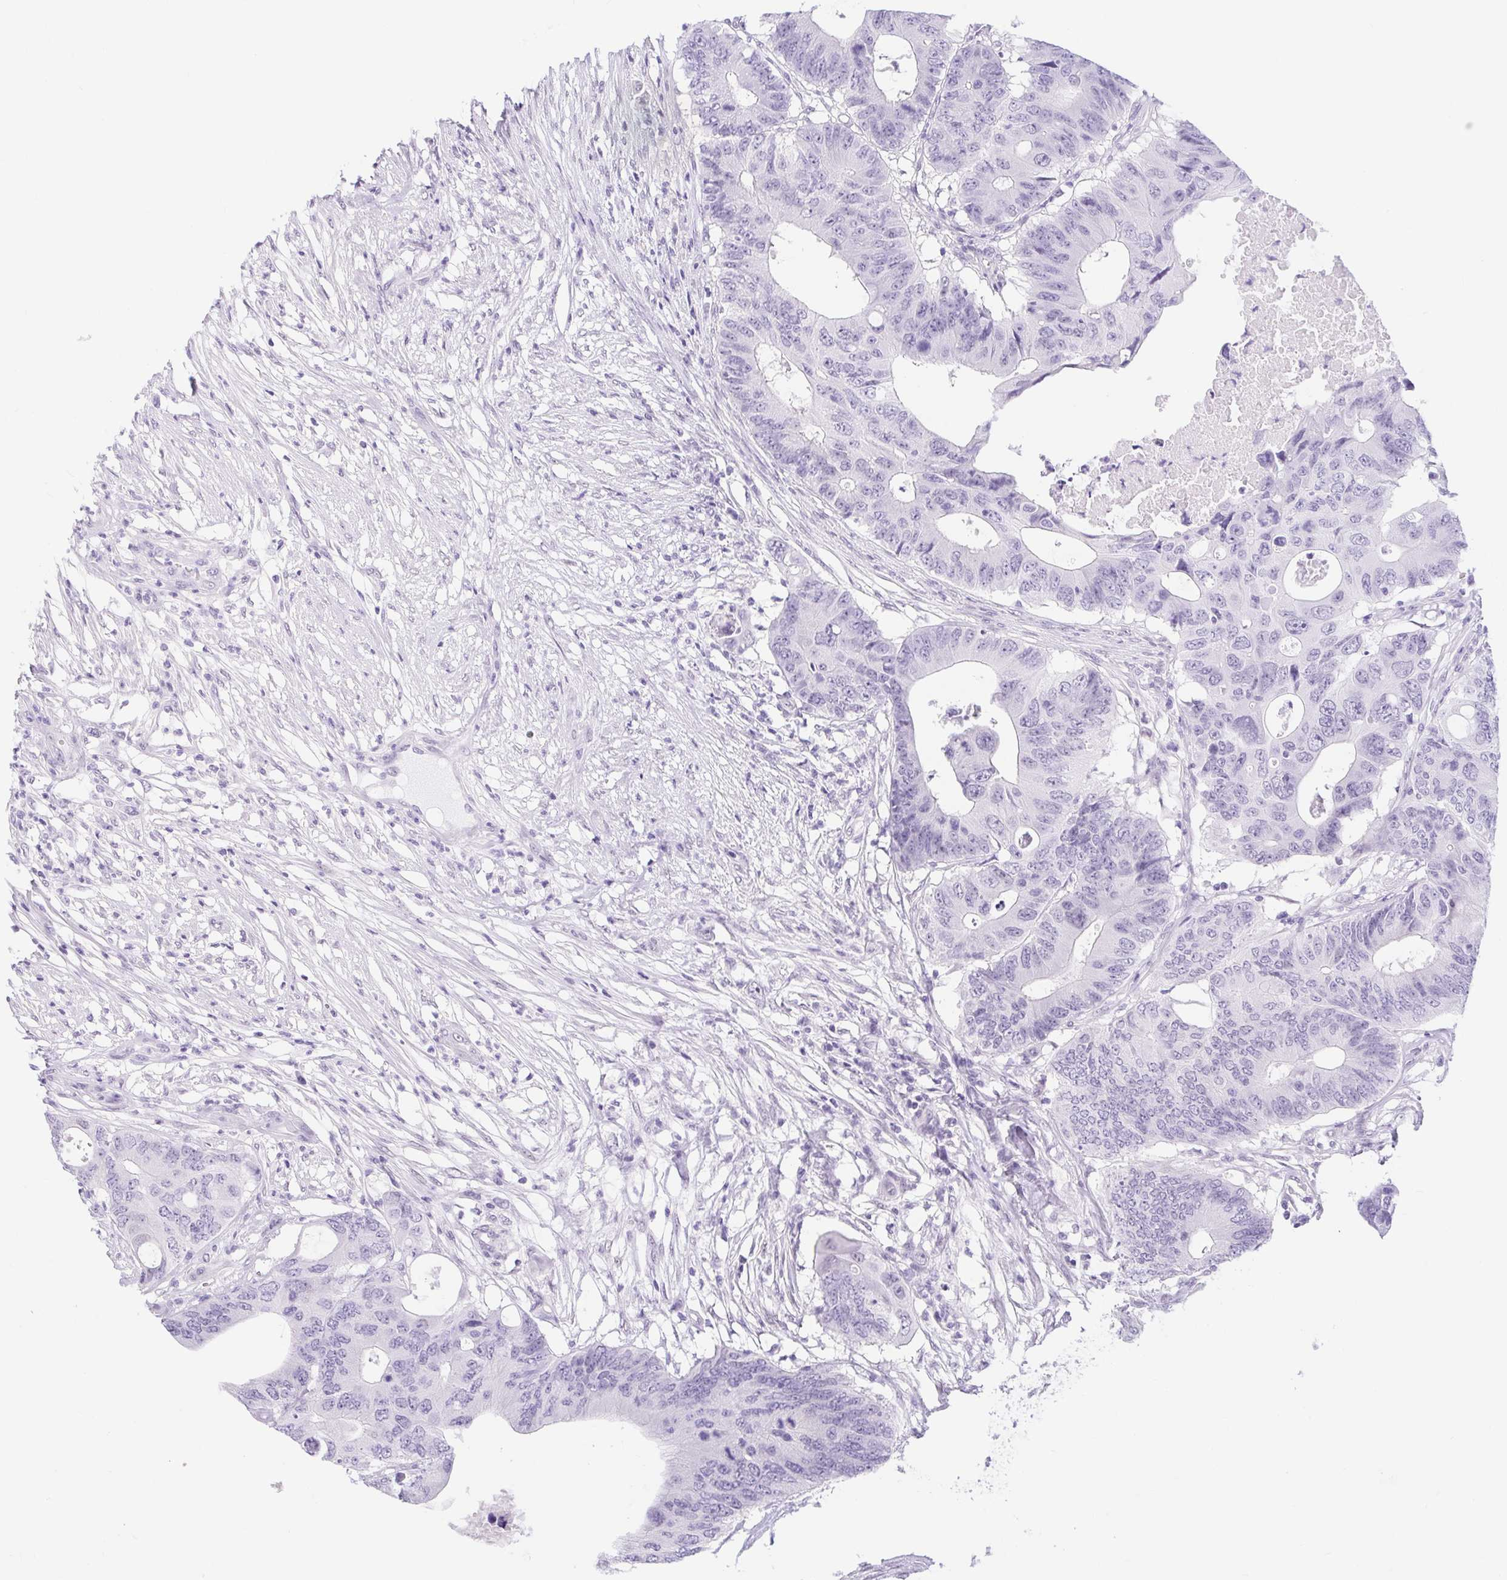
{"staining": {"intensity": "negative", "quantity": "none", "location": "none"}, "tissue": "colorectal cancer", "cell_type": "Tumor cells", "image_type": "cancer", "snomed": [{"axis": "morphology", "description": "Adenocarcinoma, NOS"}, {"axis": "topography", "description": "Colon"}], "caption": "Immunohistochemistry (IHC) of human adenocarcinoma (colorectal) reveals no staining in tumor cells.", "gene": "CAND1", "patient": {"sex": "male", "age": 71}}